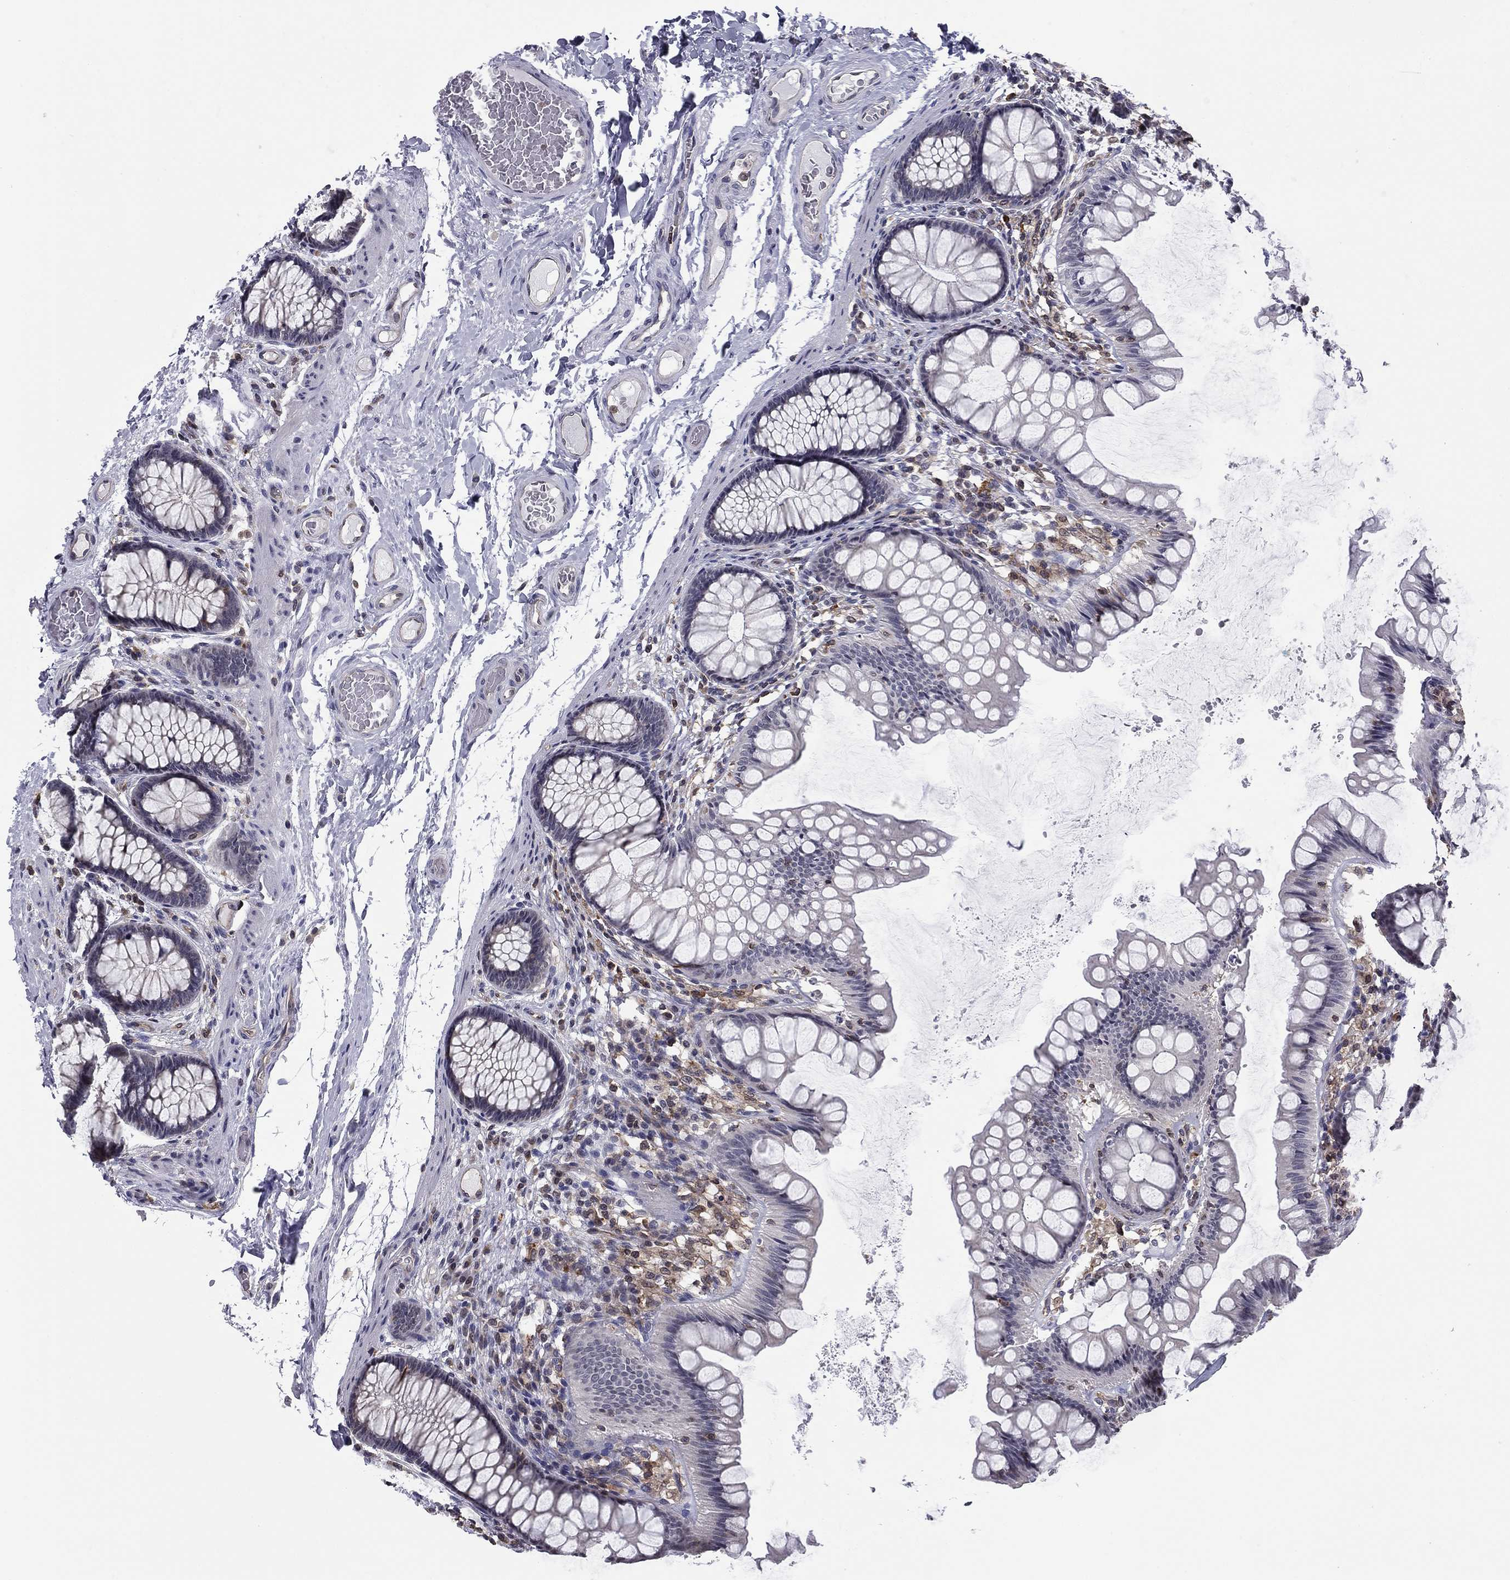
{"staining": {"intensity": "negative", "quantity": "none", "location": "none"}, "tissue": "colon", "cell_type": "Endothelial cells", "image_type": "normal", "snomed": [{"axis": "morphology", "description": "Normal tissue, NOS"}, {"axis": "topography", "description": "Colon"}], "caption": "Normal colon was stained to show a protein in brown. There is no significant positivity in endothelial cells. The staining was performed using DAB to visualize the protein expression in brown, while the nuclei were stained in blue with hematoxylin (Magnification: 20x).", "gene": "PLCB2", "patient": {"sex": "female", "age": 65}}